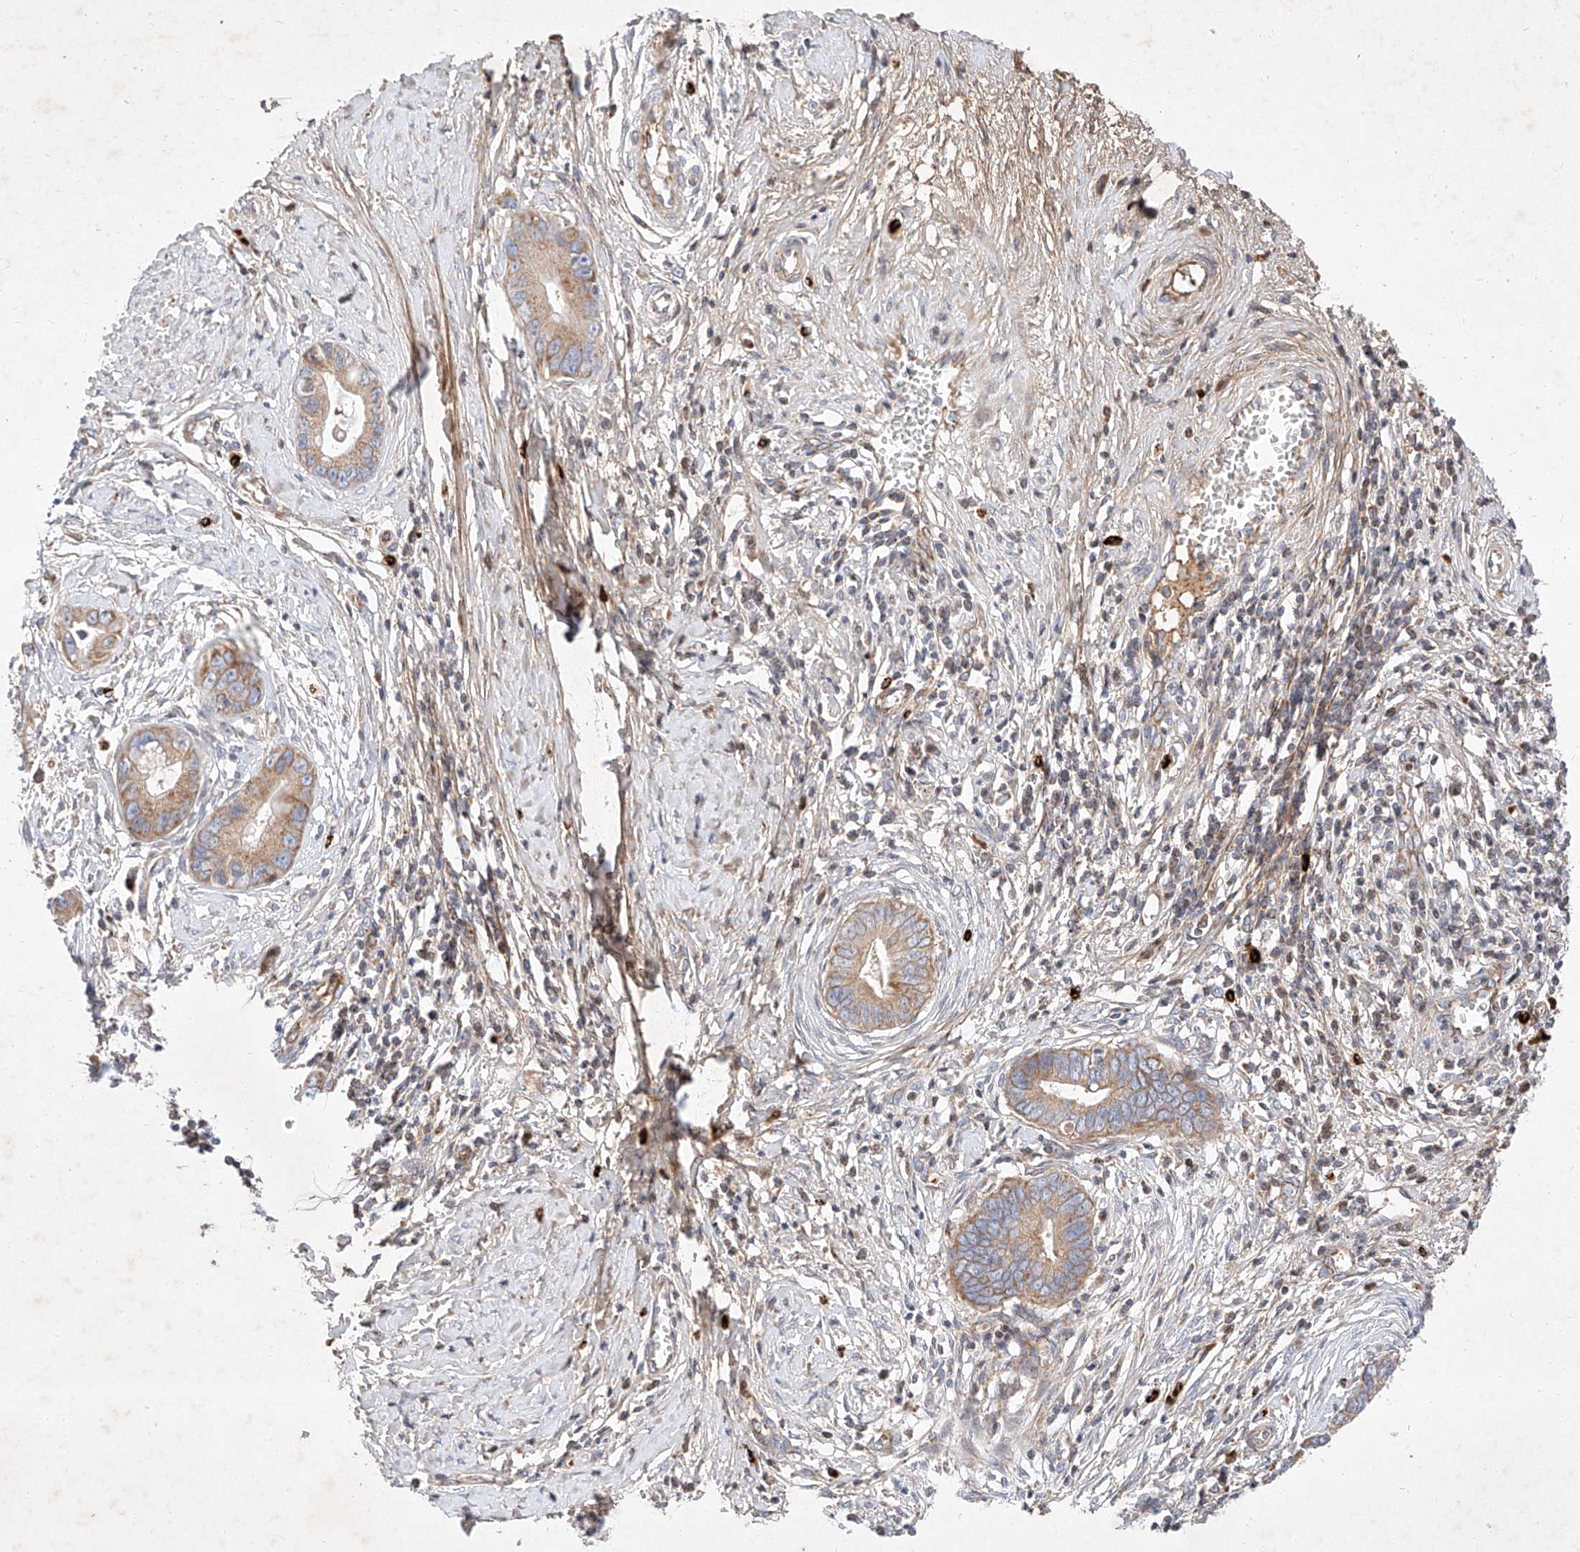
{"staining": {"intensity": "weak", "quantity": ">75%", "location": "cytoplasmic/membranous"}, "tissue": "cervical cancer", "cell_type": "Tumor cells", "image_type": "cancer", "snomed": [{"axis": "morphology", "description": "Adenocarcinoma, NOS"}, {"axis": "topography", "description": "Cervix"}], "caption": "There is low levels of weak cytoplasmic/membranous expression in tumor cells of cervical cancer, as demonstrated by immunohistochemical staining (brown color).", "gene": "OSGEPL1", "patient": {"sex": "female", "age": 44}}